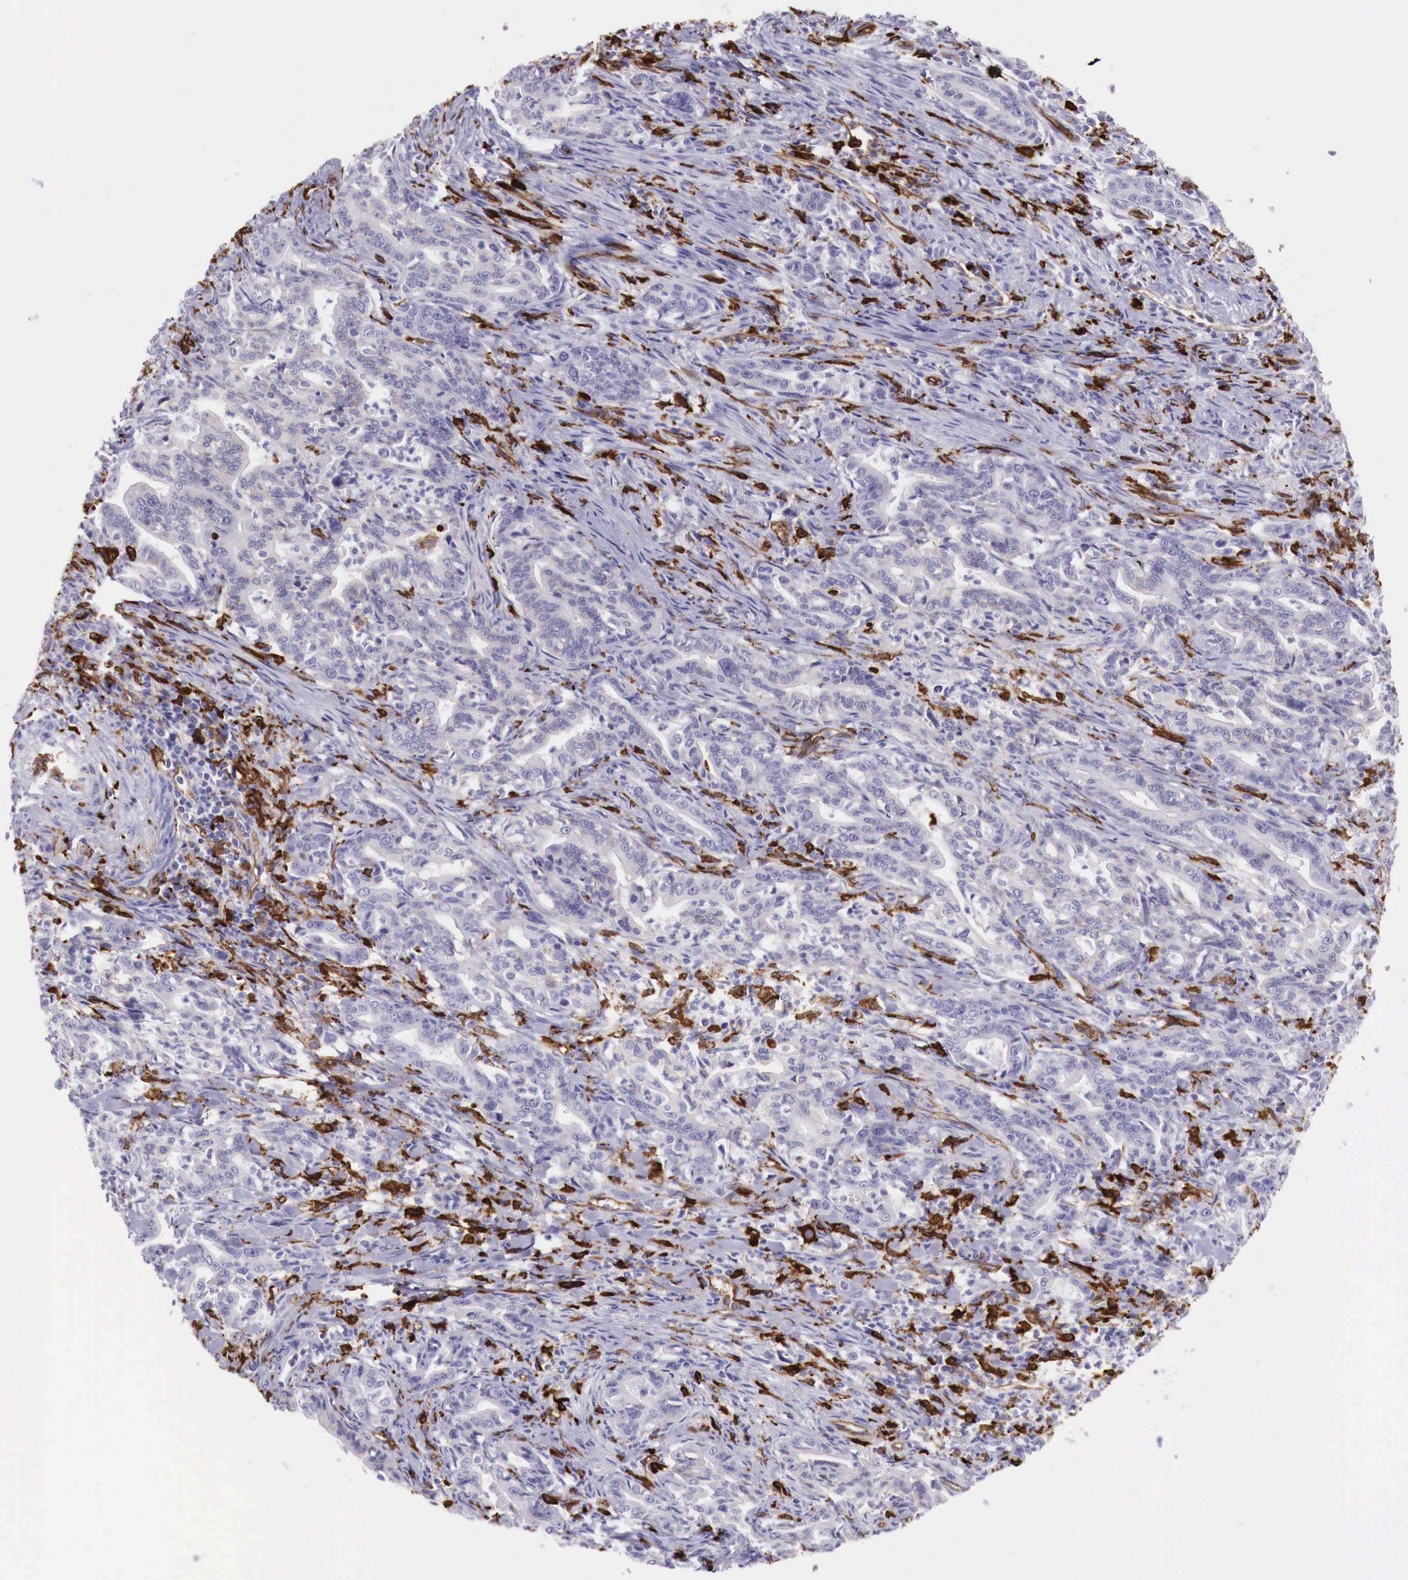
{"staining": {"intensity": "negative", "quantity": "none", "location": "none"}, "tissue": "stomach cancer", "cell_type": "Tumor cells", "image_type": "cancer", "snomed": [{"axis": "morphology", "description": "Adenocarcinoma, NOS"}, {"axis": "topography", "description": "Stomach"}], "caption": "The immunohistochemistry (IHC) micrograph has no significant expression in tumor cells of stomach adenocarcinoma tissue.", "gene": "MSR1", "patient": {"sex": "female", "age": 76}}